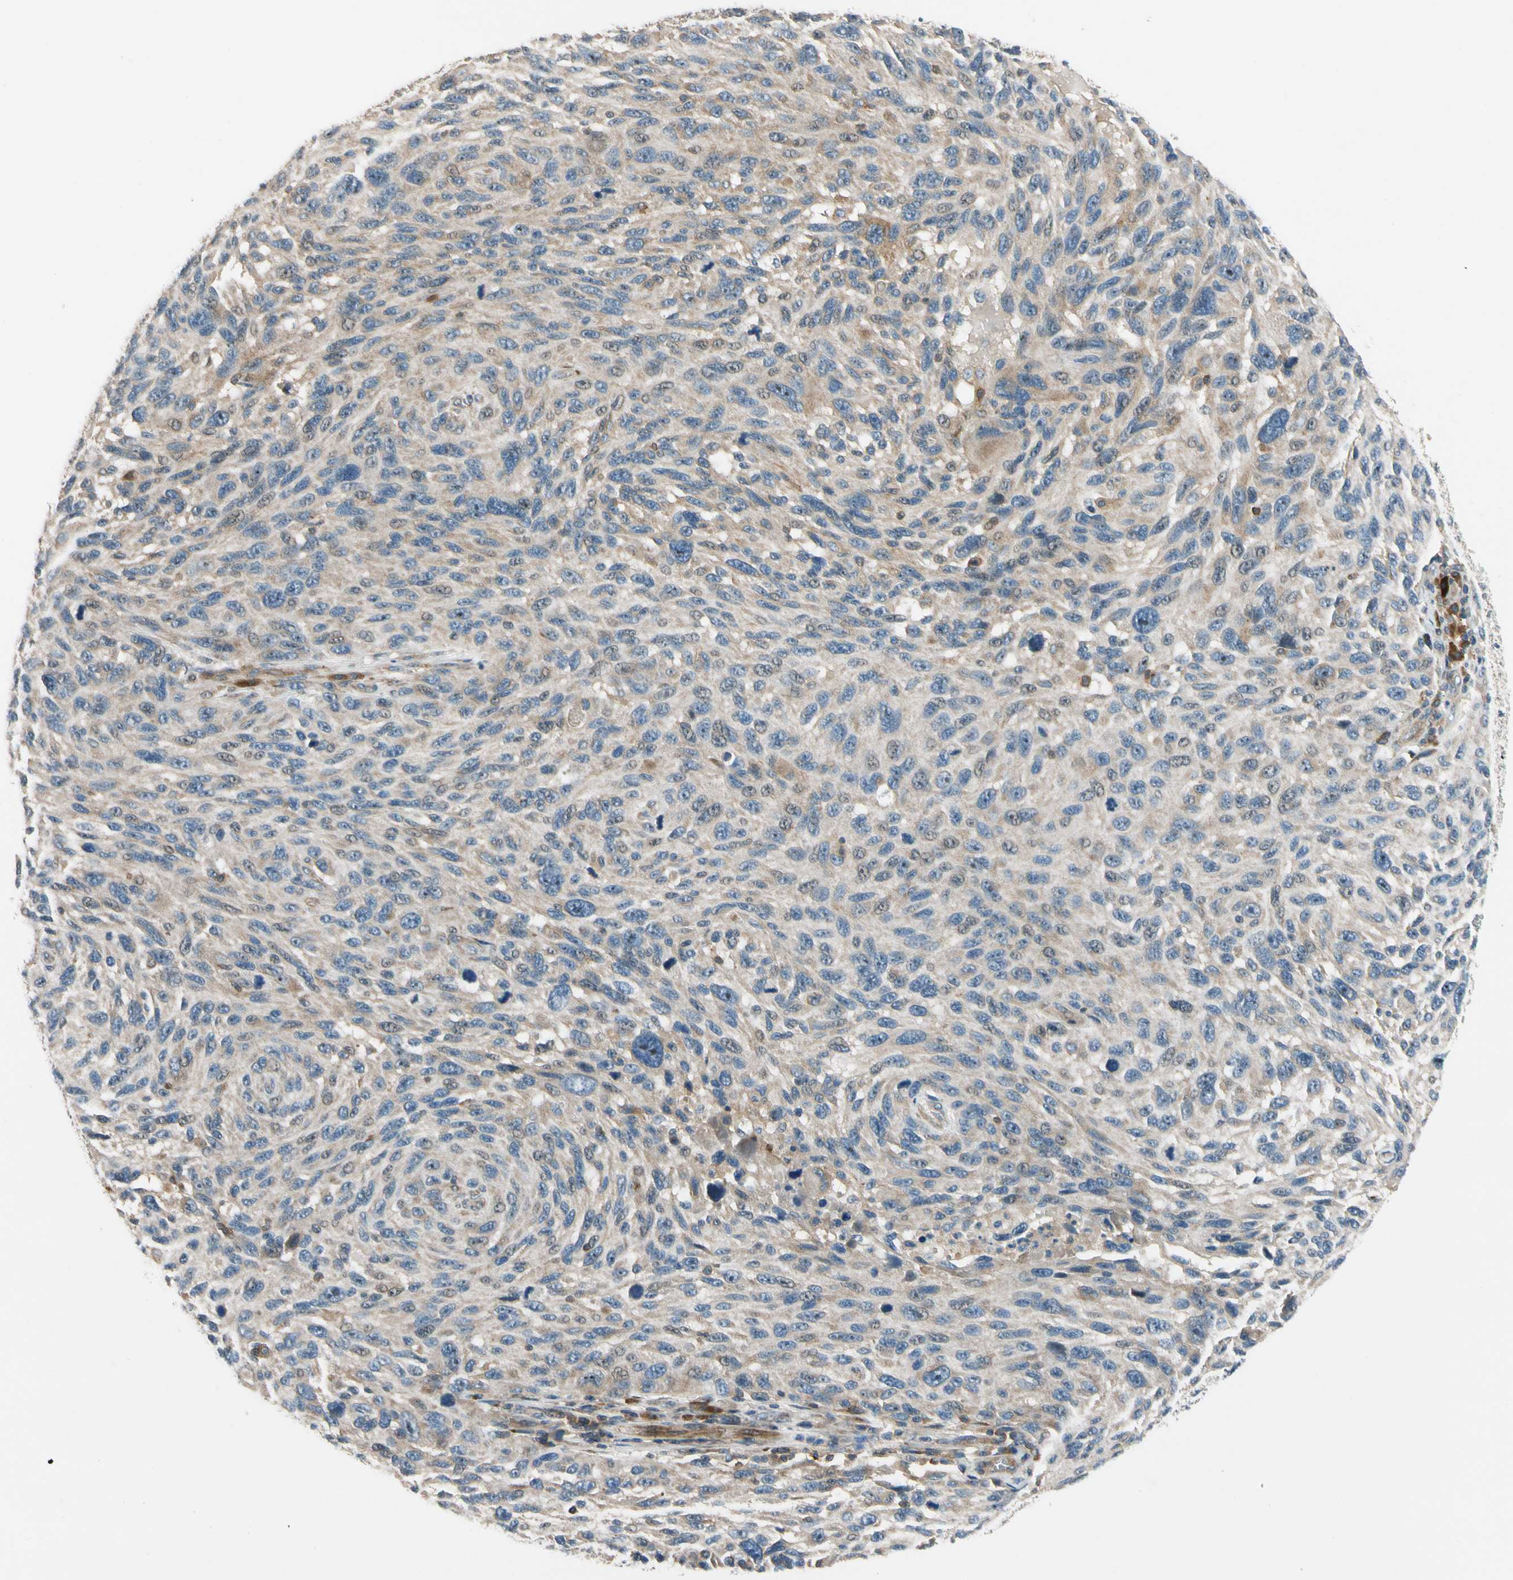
{"staining": {"intensity": "weak", "quantity": "25%-75%", "location": "cytoplasmic/membranous"}, "tissue": "melanoma", "cell_type": "Tumor cells", "image_type": "cancer", "snomed": [{"axis": "morphology", "description": "Malignant melanoma, NOS"}, {"axis": "topography", "description": "Skin"}], "caption": "A low amount of weak cytoplasmic/membranous positivity is present in approximately 25%-75% of tumor cells in melanoma tissue.", "gene": "MST1R", "patient": {"sex": "male", "age": 53}}